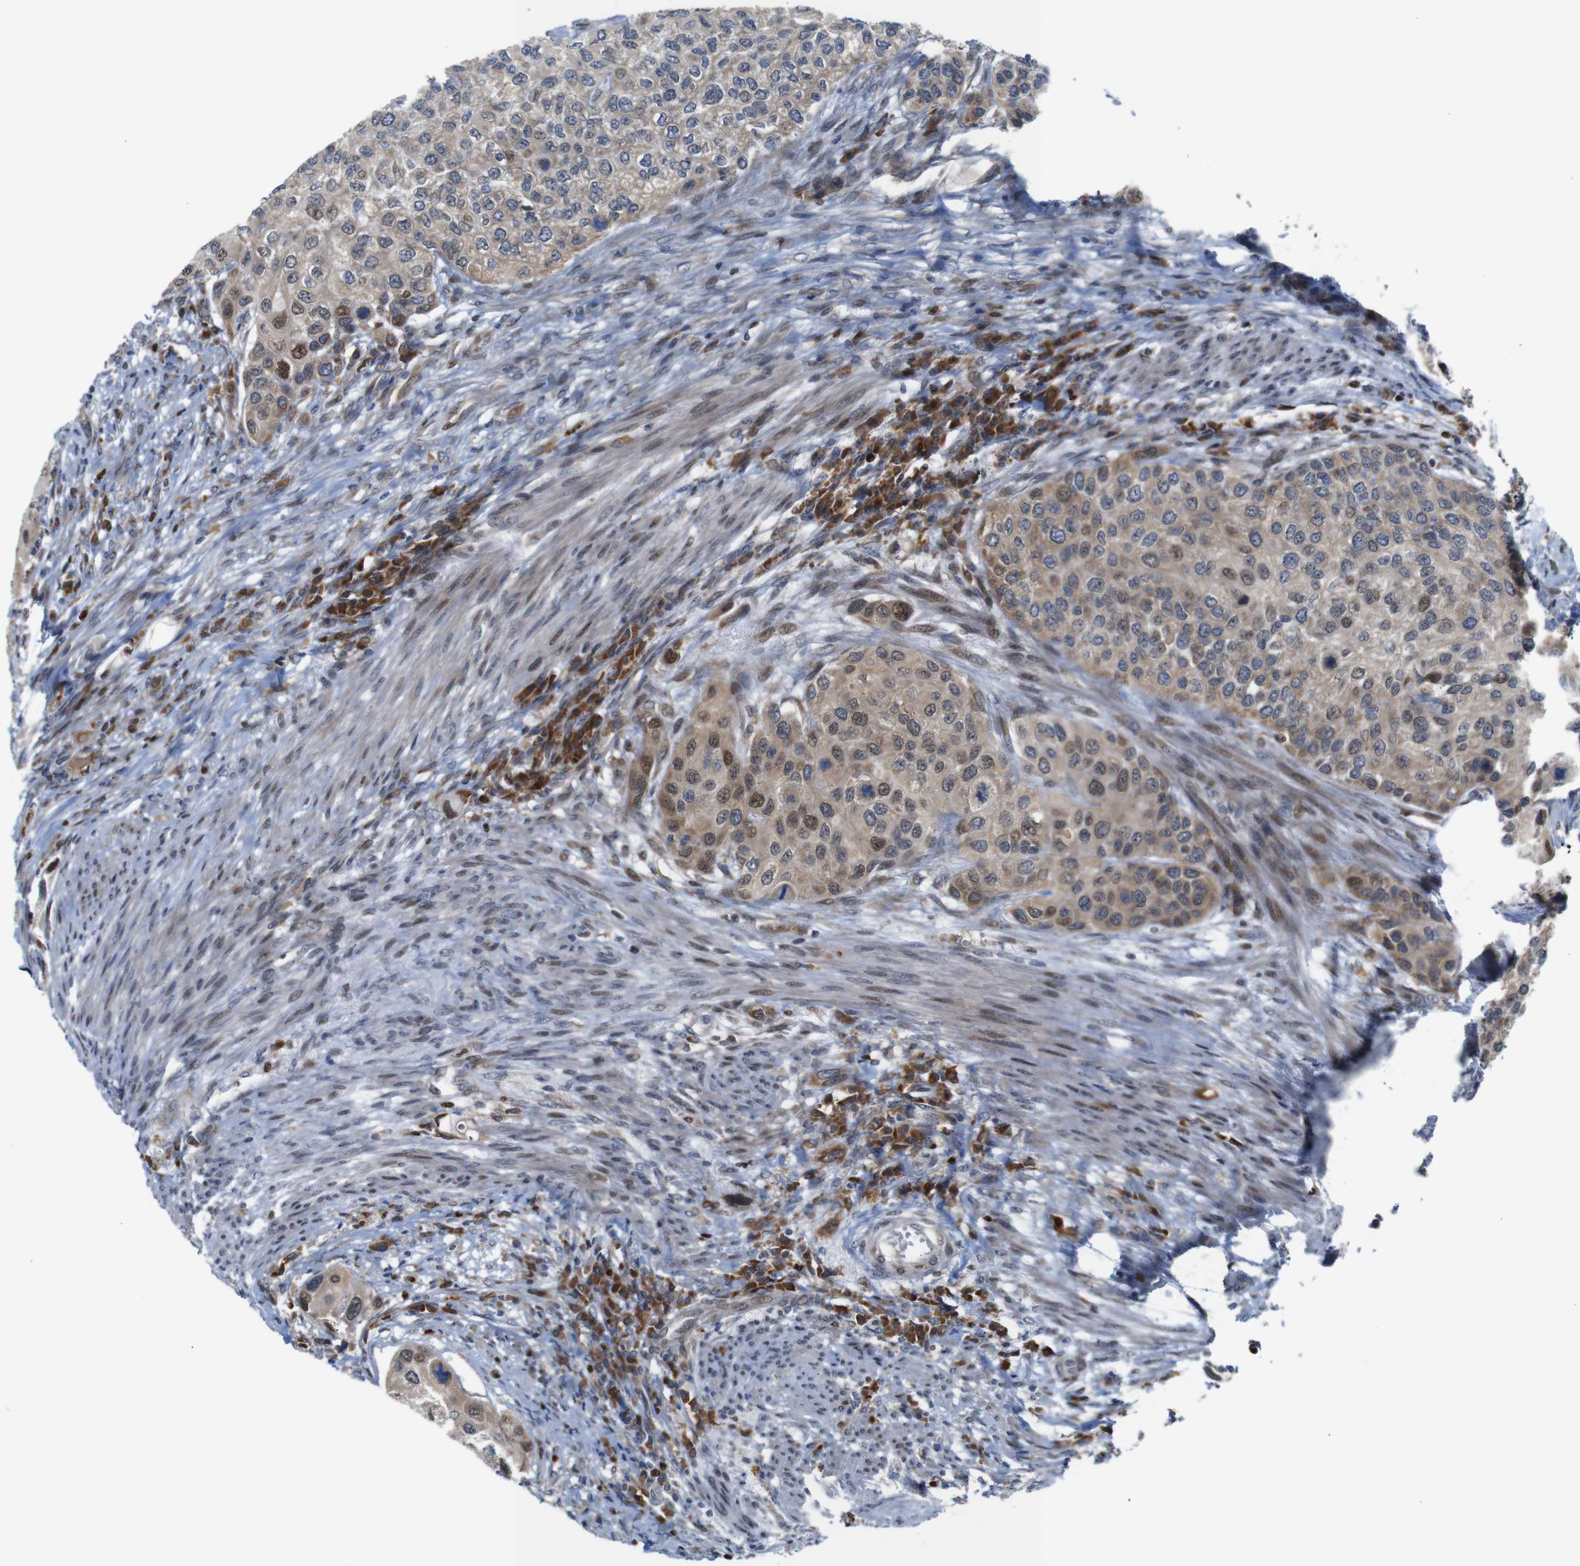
{"staining": {"intensity": "weak", "quantity": ">75%", "location": "cytoplasmic/membranous,nuclear"}, "tissue": "urothelial cancer", "cell_type": "Tumor cells", "image_type": "cancer", "snomed": [{"axis": "morphology", "description": "Urothelial carcinoma, High grade"}, {"axis": "topography", "description": "Urinary bladder"}], "caption": "Urothelial carcinoma (high-grade) stained with a brown dye exhibits weak cytoplasmic/membranous and nuclear positive staining in approximately >75% of tumor cells.", "gene": "PTPN1", "patient": {"sex": "female", "age": 56}}